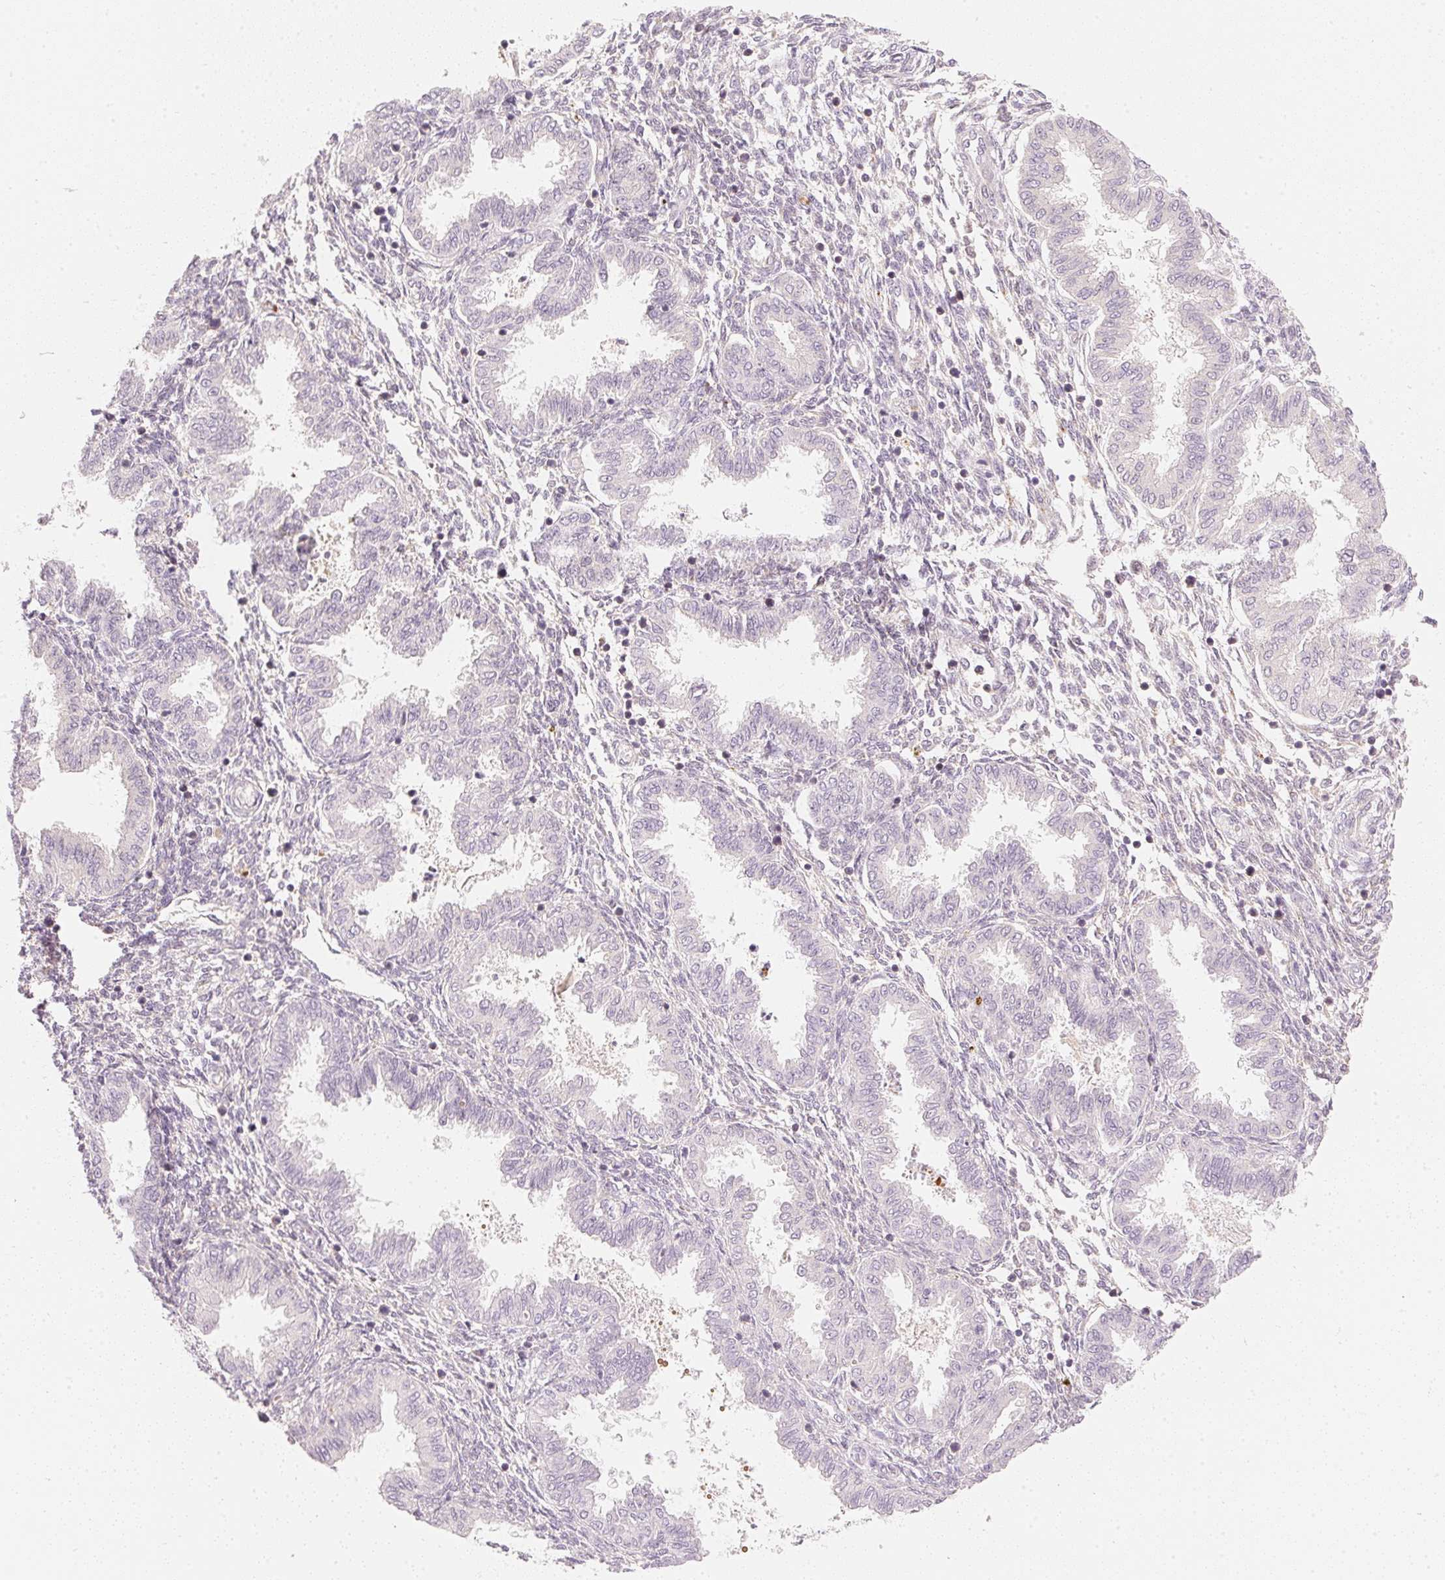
{"staining": {"intensity": "negative", "quantity": "none", "location": "none"}, "tissue": "endometrium", "cell_type": "Cells in endometrial stroma", "image_type": "normal", "snomed": [{"axis": "morphology", "description": "Normal tissue, NOS"}, {"axis": "topography", "description": "Endometrium"}], "caption": "Histopathology image shows no protein staining in cells in endometrial stroma of unremarkable endometrium.", "gene": "RMDN2", "patient": {"sex": "female", "age": 33}}